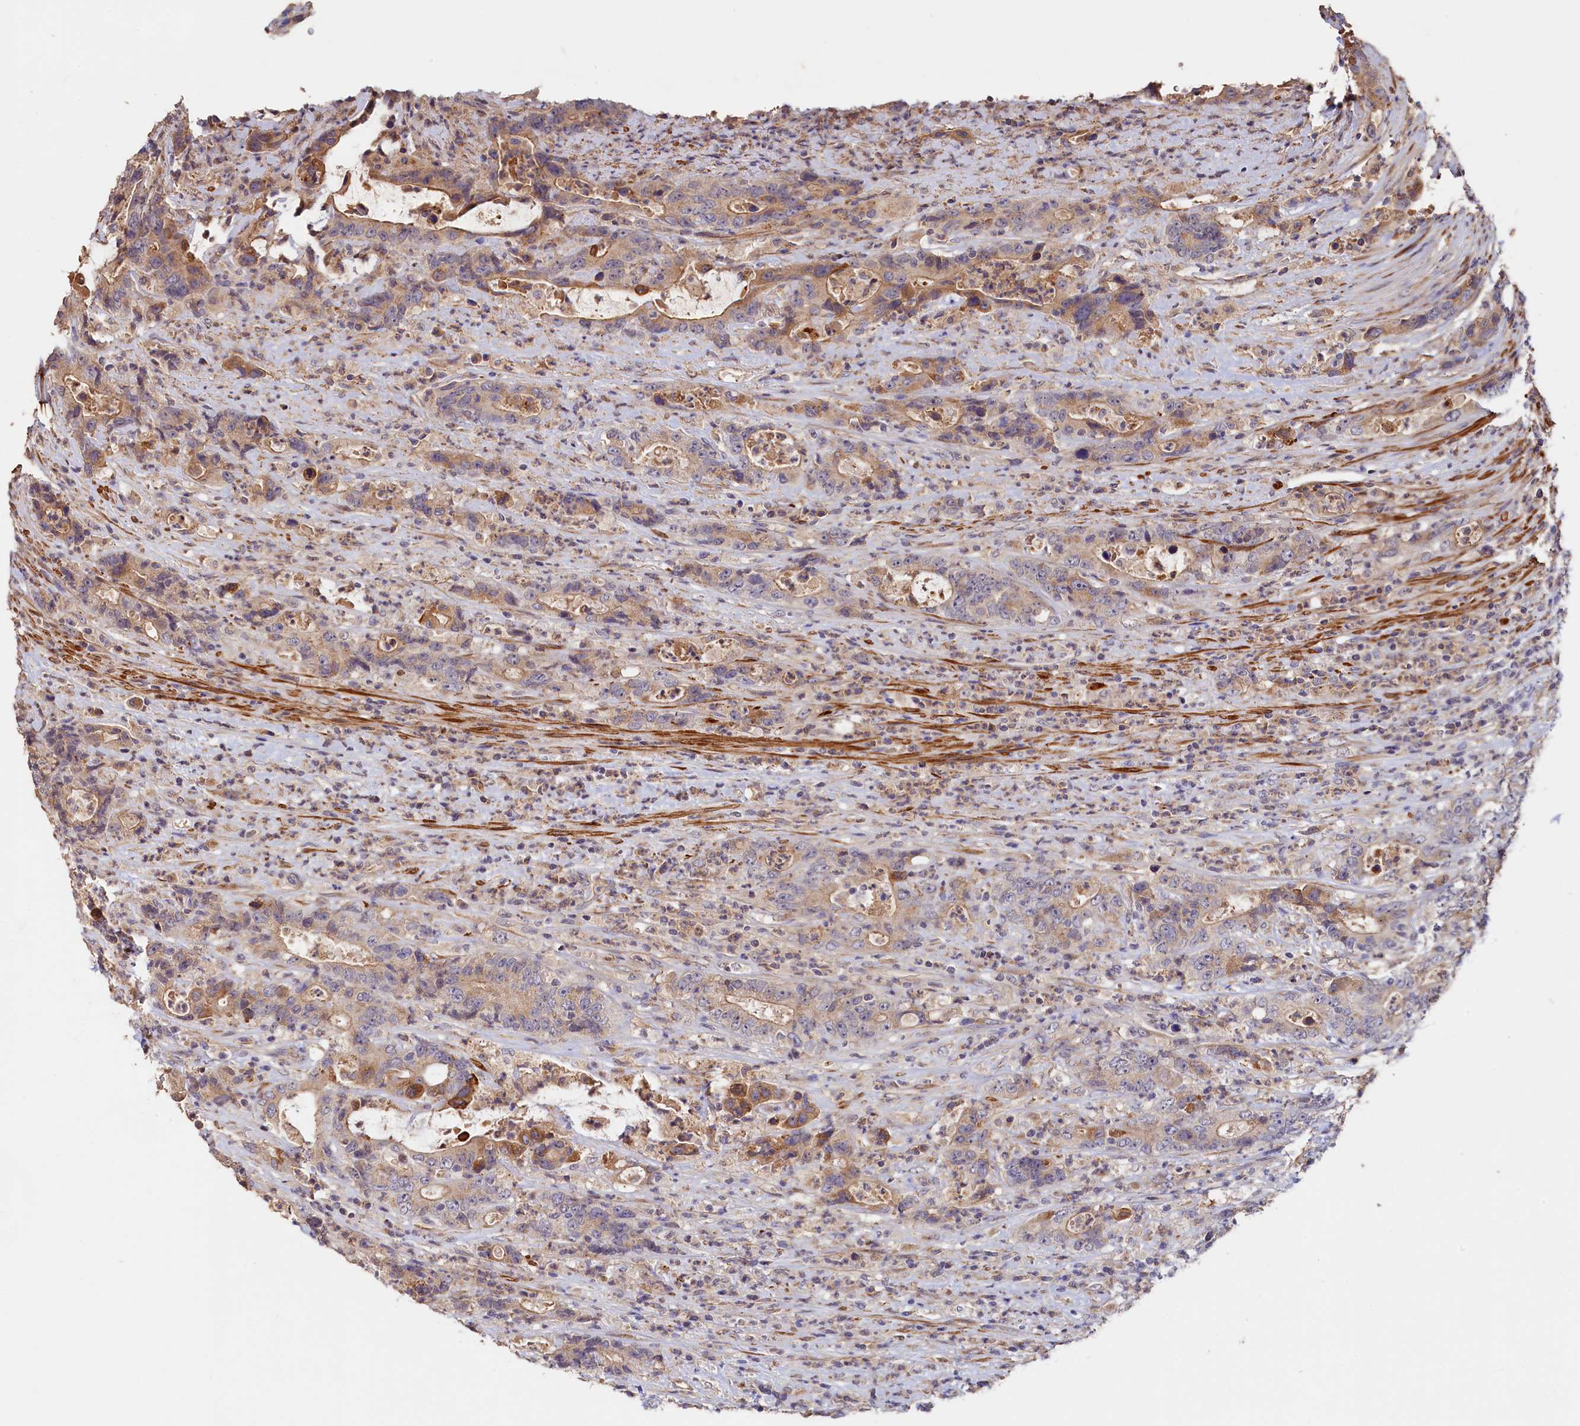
{"staining": {"intensity": "moderate", "quantity": ">75%", "location": "cytoplasmic/membranous"}, "tissue": "colorectal cancer", "cell_type": "Tumor cells", "image_type": "cancer", "snomed": [{"axis": "morphology", "description": "Adenocarcinoma, NOS"}, {"axis": "topography", "description": "Colon"}], "caption": "IHC image of neoplastic tissue: colorectal adenocarcinoma stained using immunohistochemistry reveals medium levels of moderate protein expression localized specifically in the cytoplasmic/membranous of tumor cells, appearing as a cytoplasmic/membranous brown color.", "gene": "TANGO6", "patient": {"sex": "female", "age": 75}}